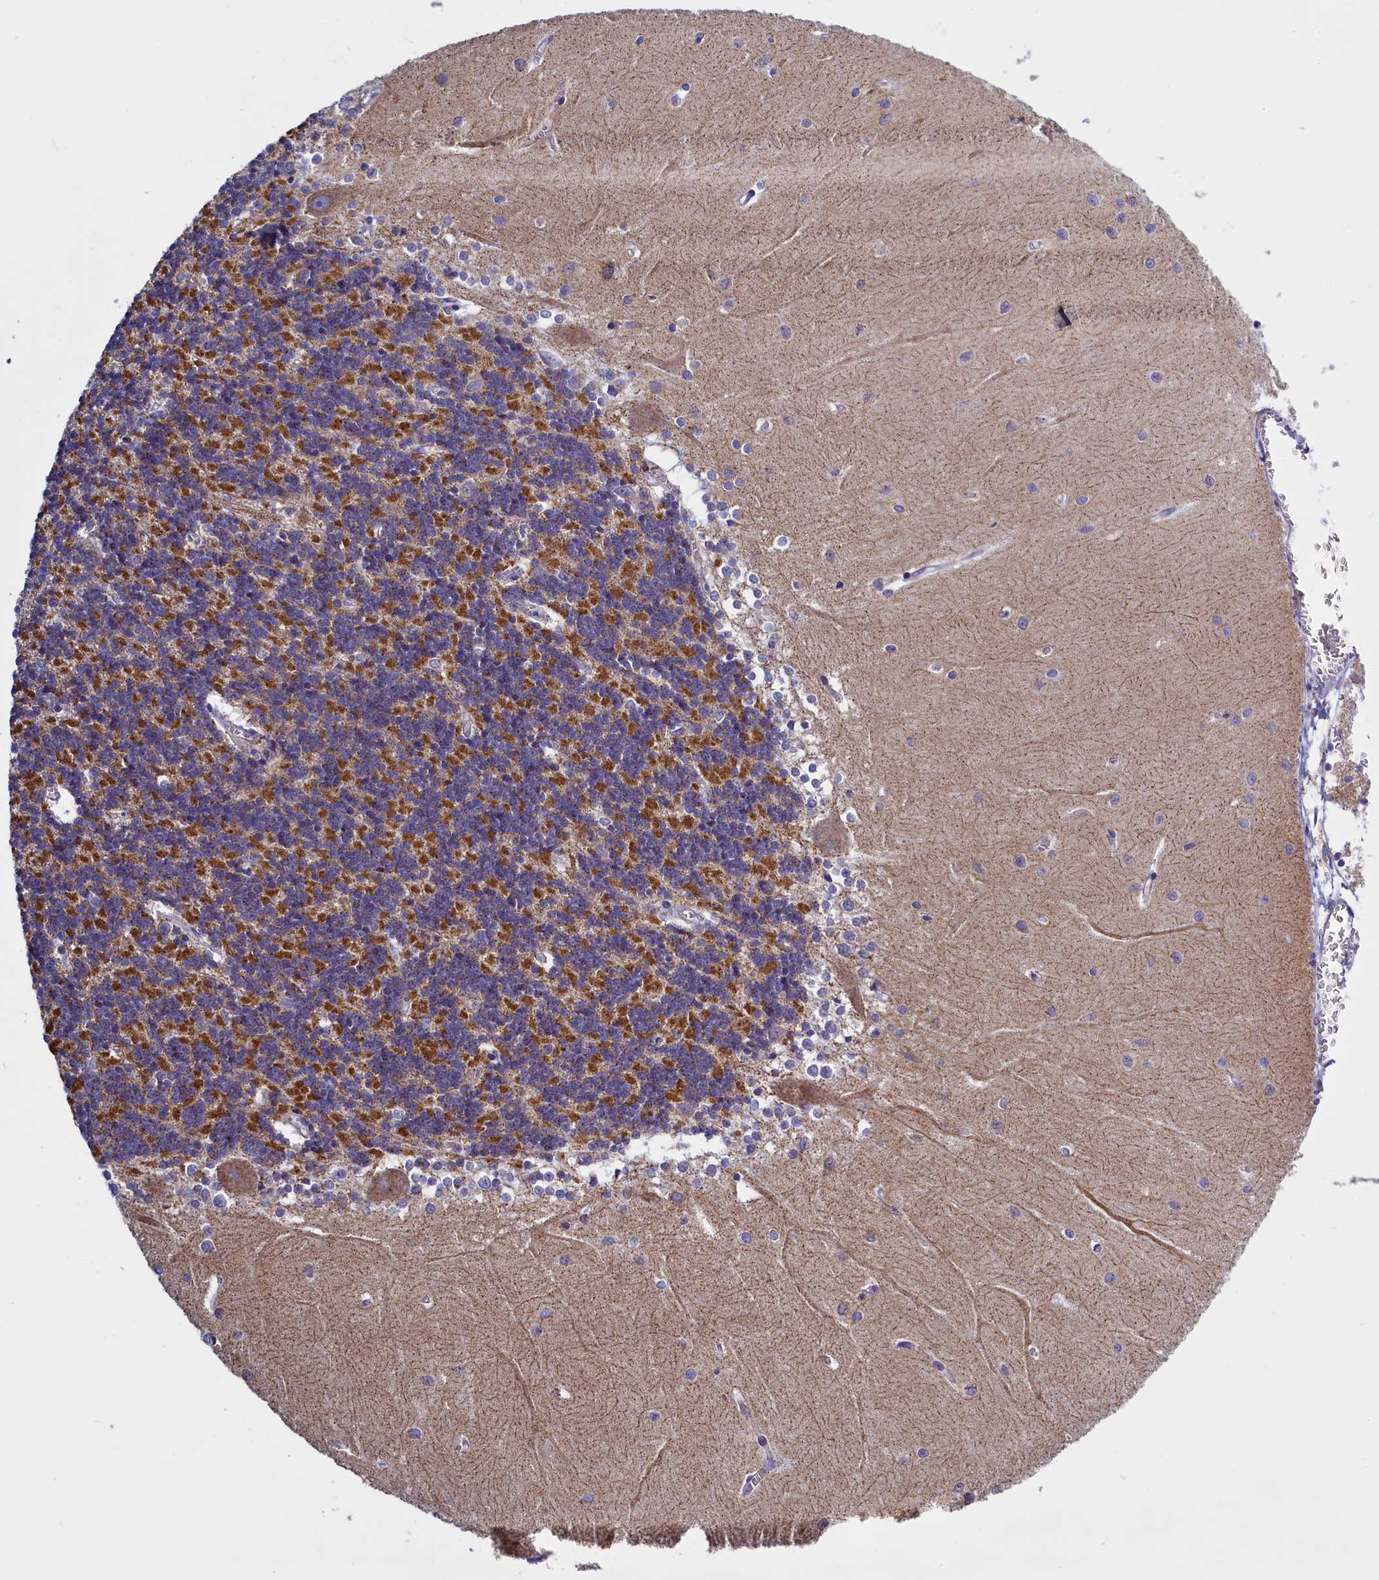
{"staining": {"intensity": "moderate", "quantity": "25%-75%", "location": "cytoplasmic/membranous"}, "tissue": "cerebellum", "cell_type": "Cells in granular layer", "image_type": "normal", "snomed": [{"axis": "morphology", "description": "Normal tissue, NOS"}, {"axis": "topography", "description": "Cerebellum"}], "caption": "Immunohistochemistry (DAB) staining of benign human cerebellum exhibits moderate cytoplasmic/membranous protein expression in approximately 25%-75% of cells in granular layer.", "gene": "IFT122", "patient": {"sex": "male", "age": 37}}